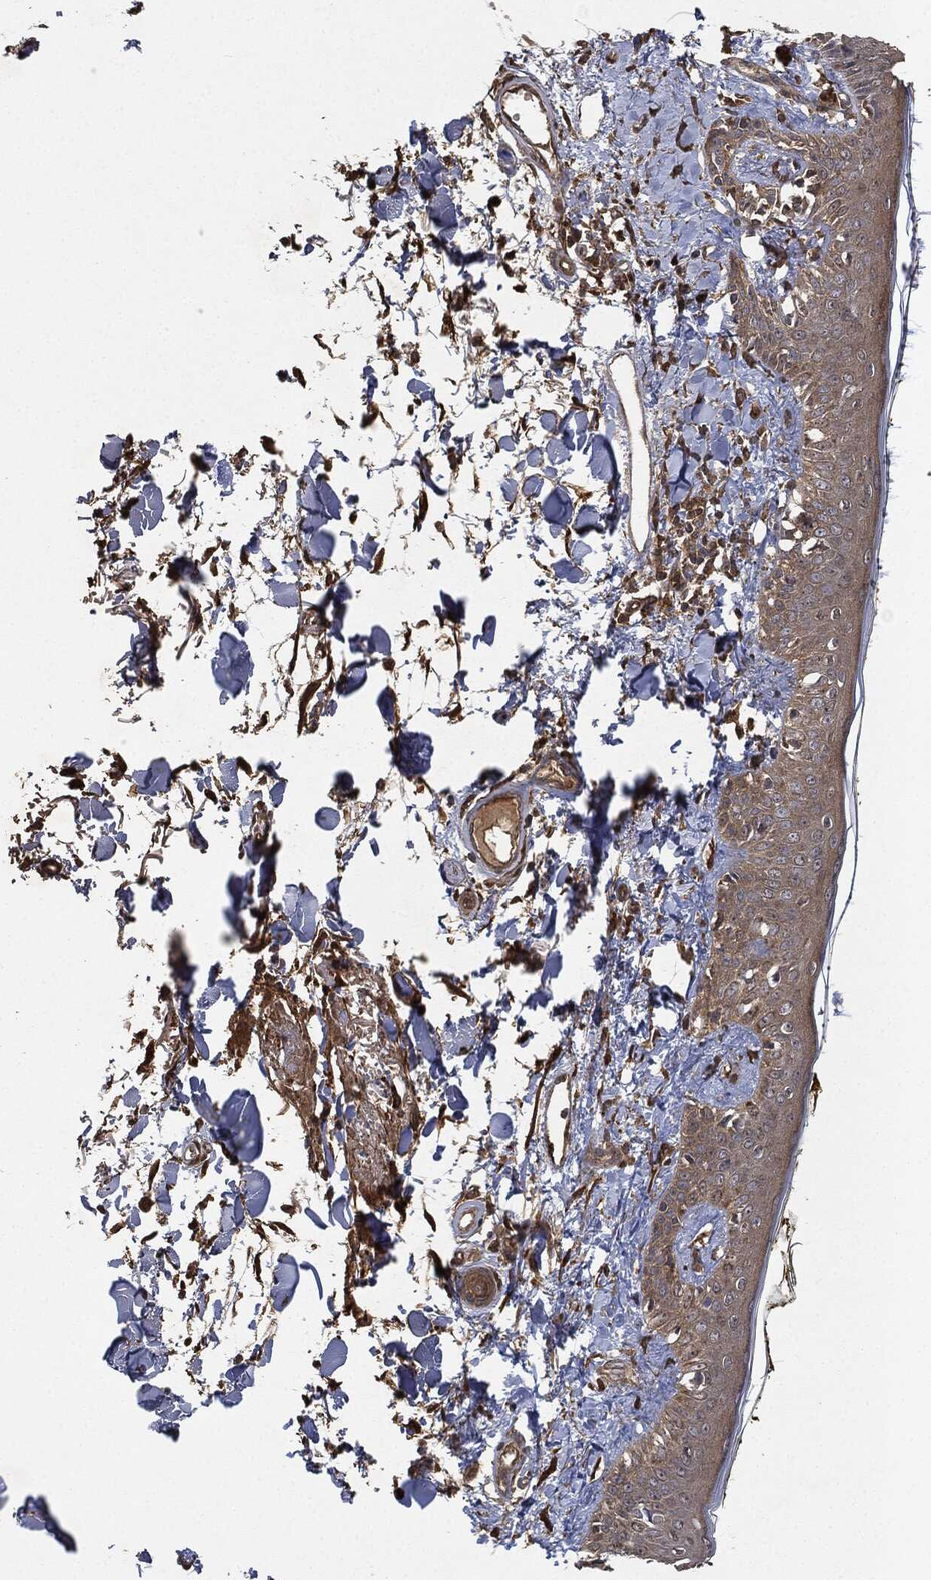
{"staining": {"intensity": "strong", "quantity": "25%-75%", "location": "cytoplasmic/membranous"}, "tissue": "skin", "cell_type": "Fibroblasts", "image_type": "normal", "snomed": [{"axis": "morphology", "description": "Normal tissue, NOS"}, {"axis": "topography", "description": "Skin"}], "caption": "About 25%-75% of fibroblasts in benign human skin demonstrate strong cytoplasmic/membranous protein positivity as visualized by brown immunohistochemical staining.", "gene": "BRAF", "patient": {"sex": "male", "age": 76}}